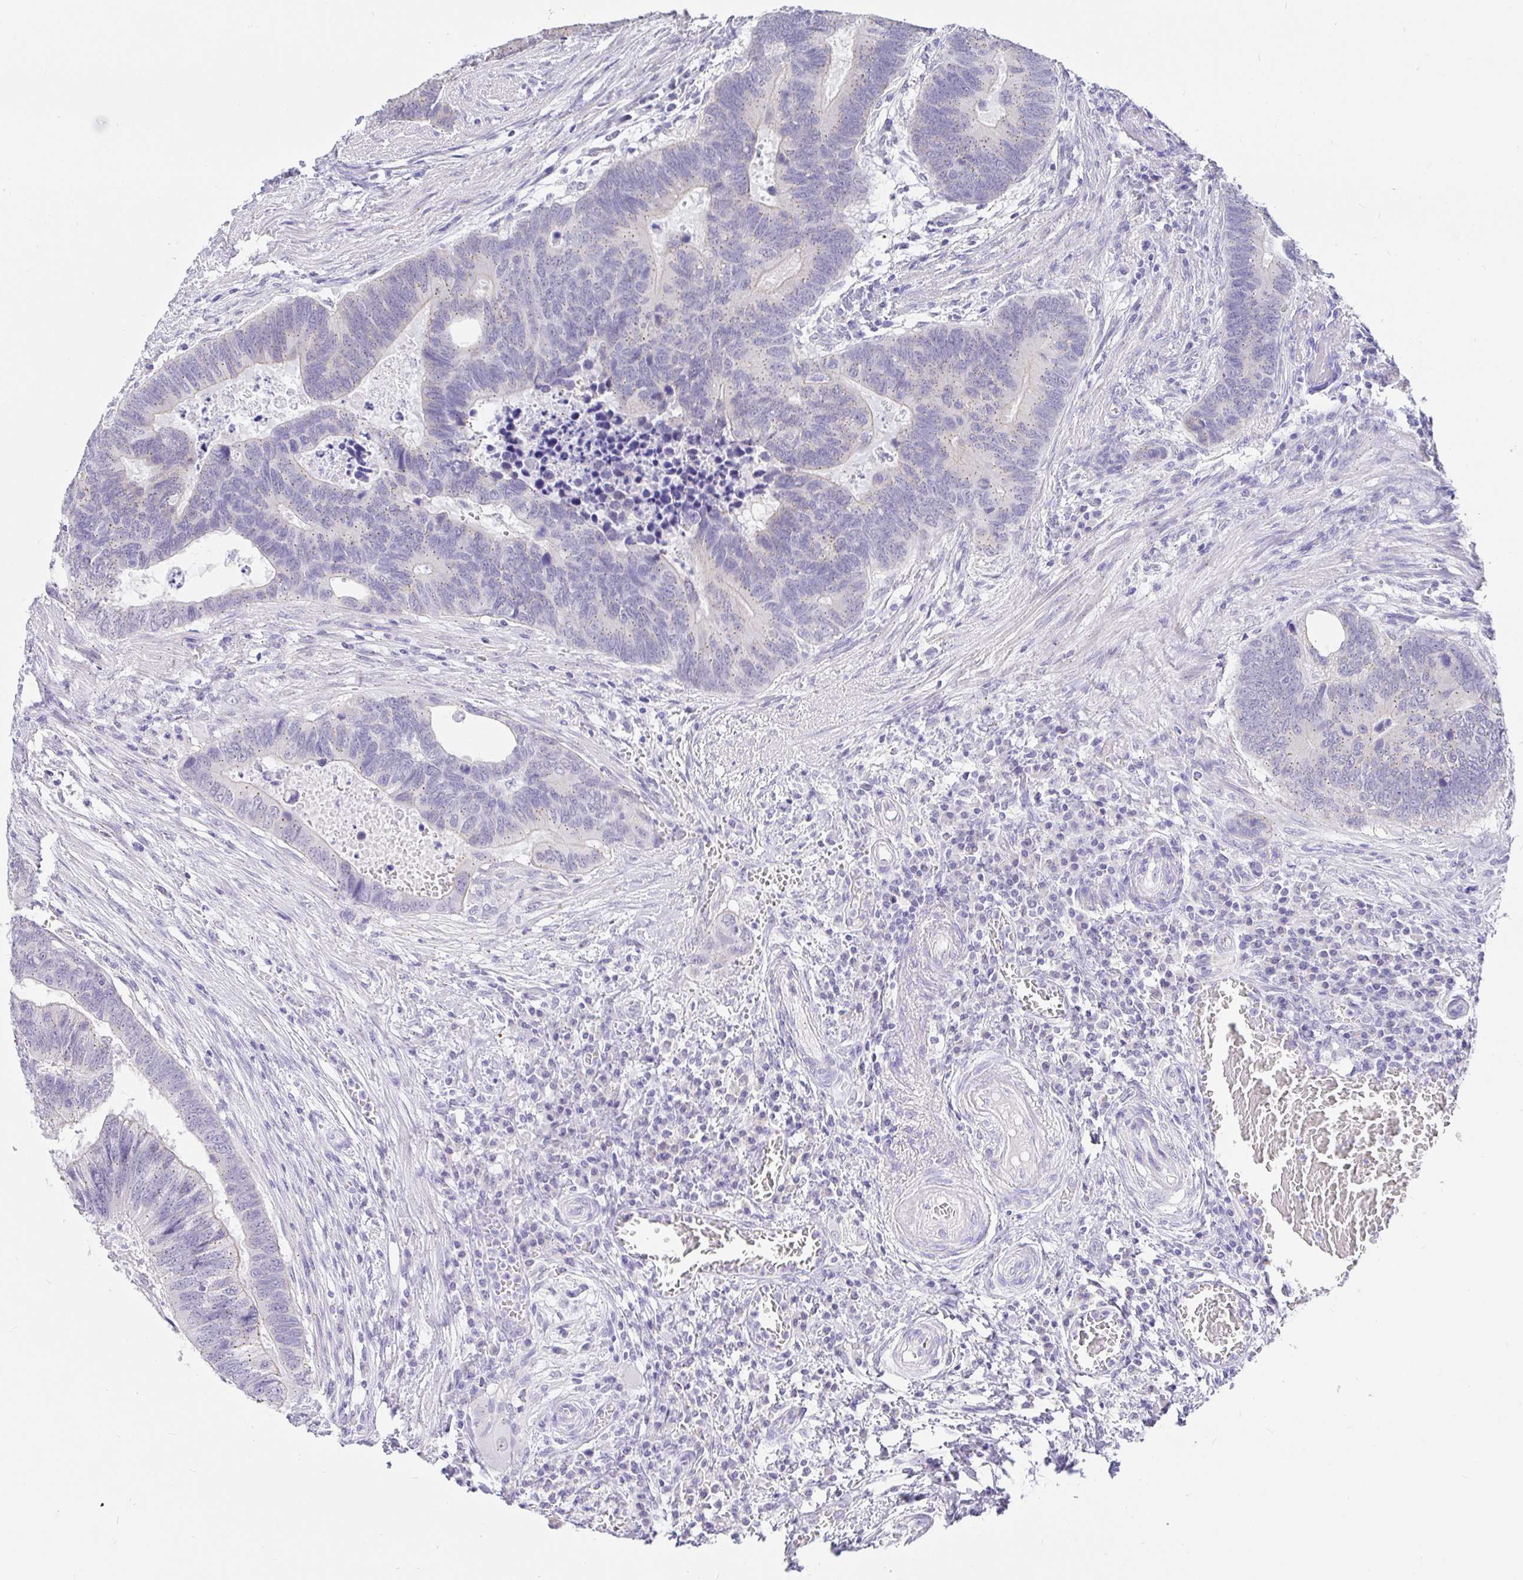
{"staining": {"intensity": "negative", "quantity": "none", "location": "none"}, "tissue": "colorectal cancer", "cell_type": "Tumor cells", "image_type": "cancer", "snomed": [{"axis": "morphology", "description": "Adenocarcinoma, NOS"}, {"axis": "topography", "description": "Colon"}], "caption": "This is an immunohistochemistry (IHC) micrograph of colorectal cancer (adenocarcinoma). There is no staining in tumor cells.", "gene": "EZHIP", "patient": {"sex": "male", "age": 62}}